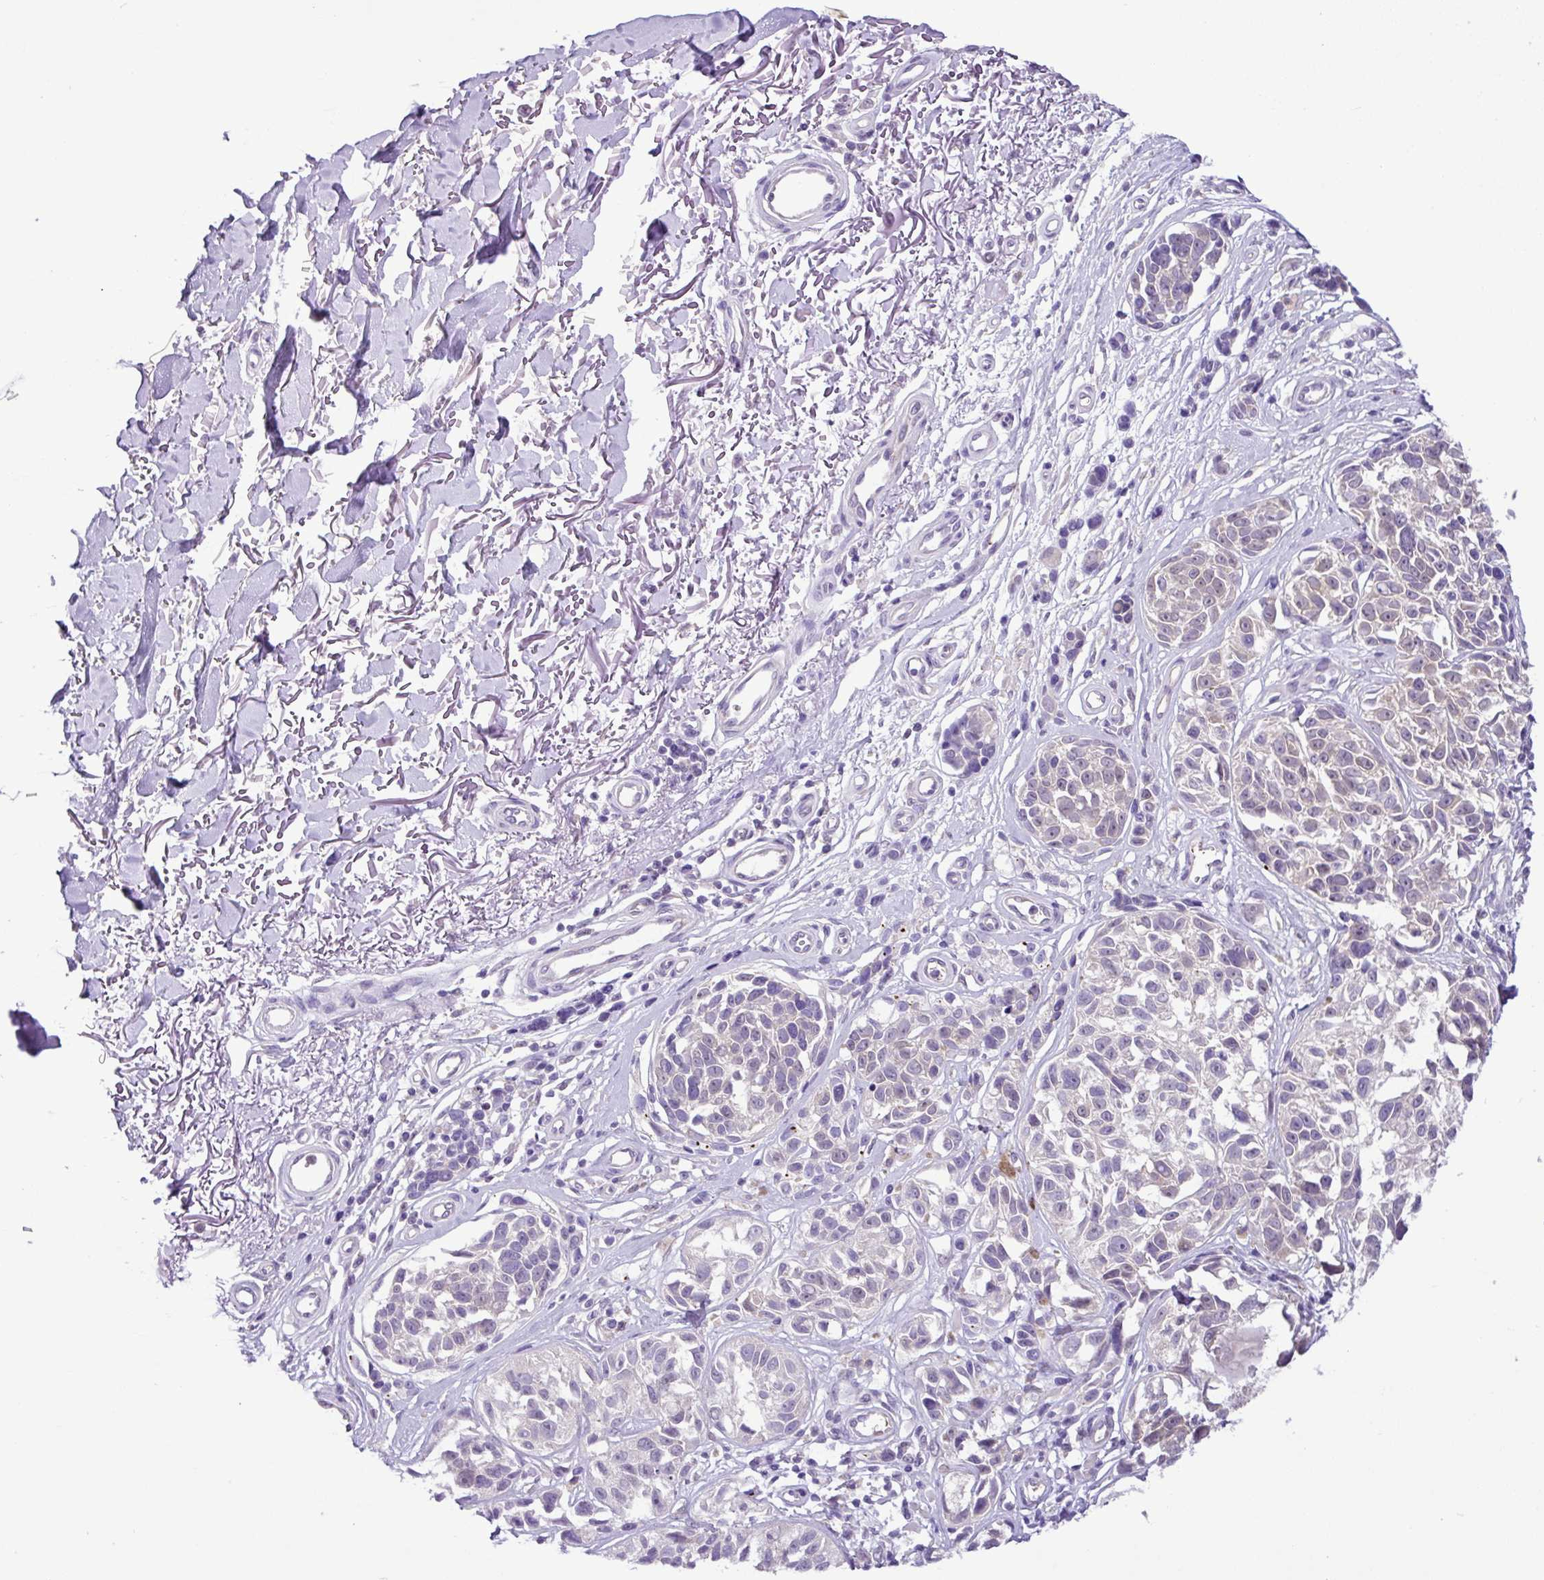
{"staining": {"intensity": "negative", "quantity": "none", "location": "none"}, "tissue": "melanoma", "cell_type": "Tumor cells", "image_type": "cancer", "snomed": [{"axis": "morphology", "description": "Malignant melanoma, NOS"}, {"axis": "topography", "description": "Skin"}], "caption": "A histopathology image of human melanoma is negative for staining in tumor cells.", "gene": "TONSL", "patient": {"sex": "male", "age": 73}}